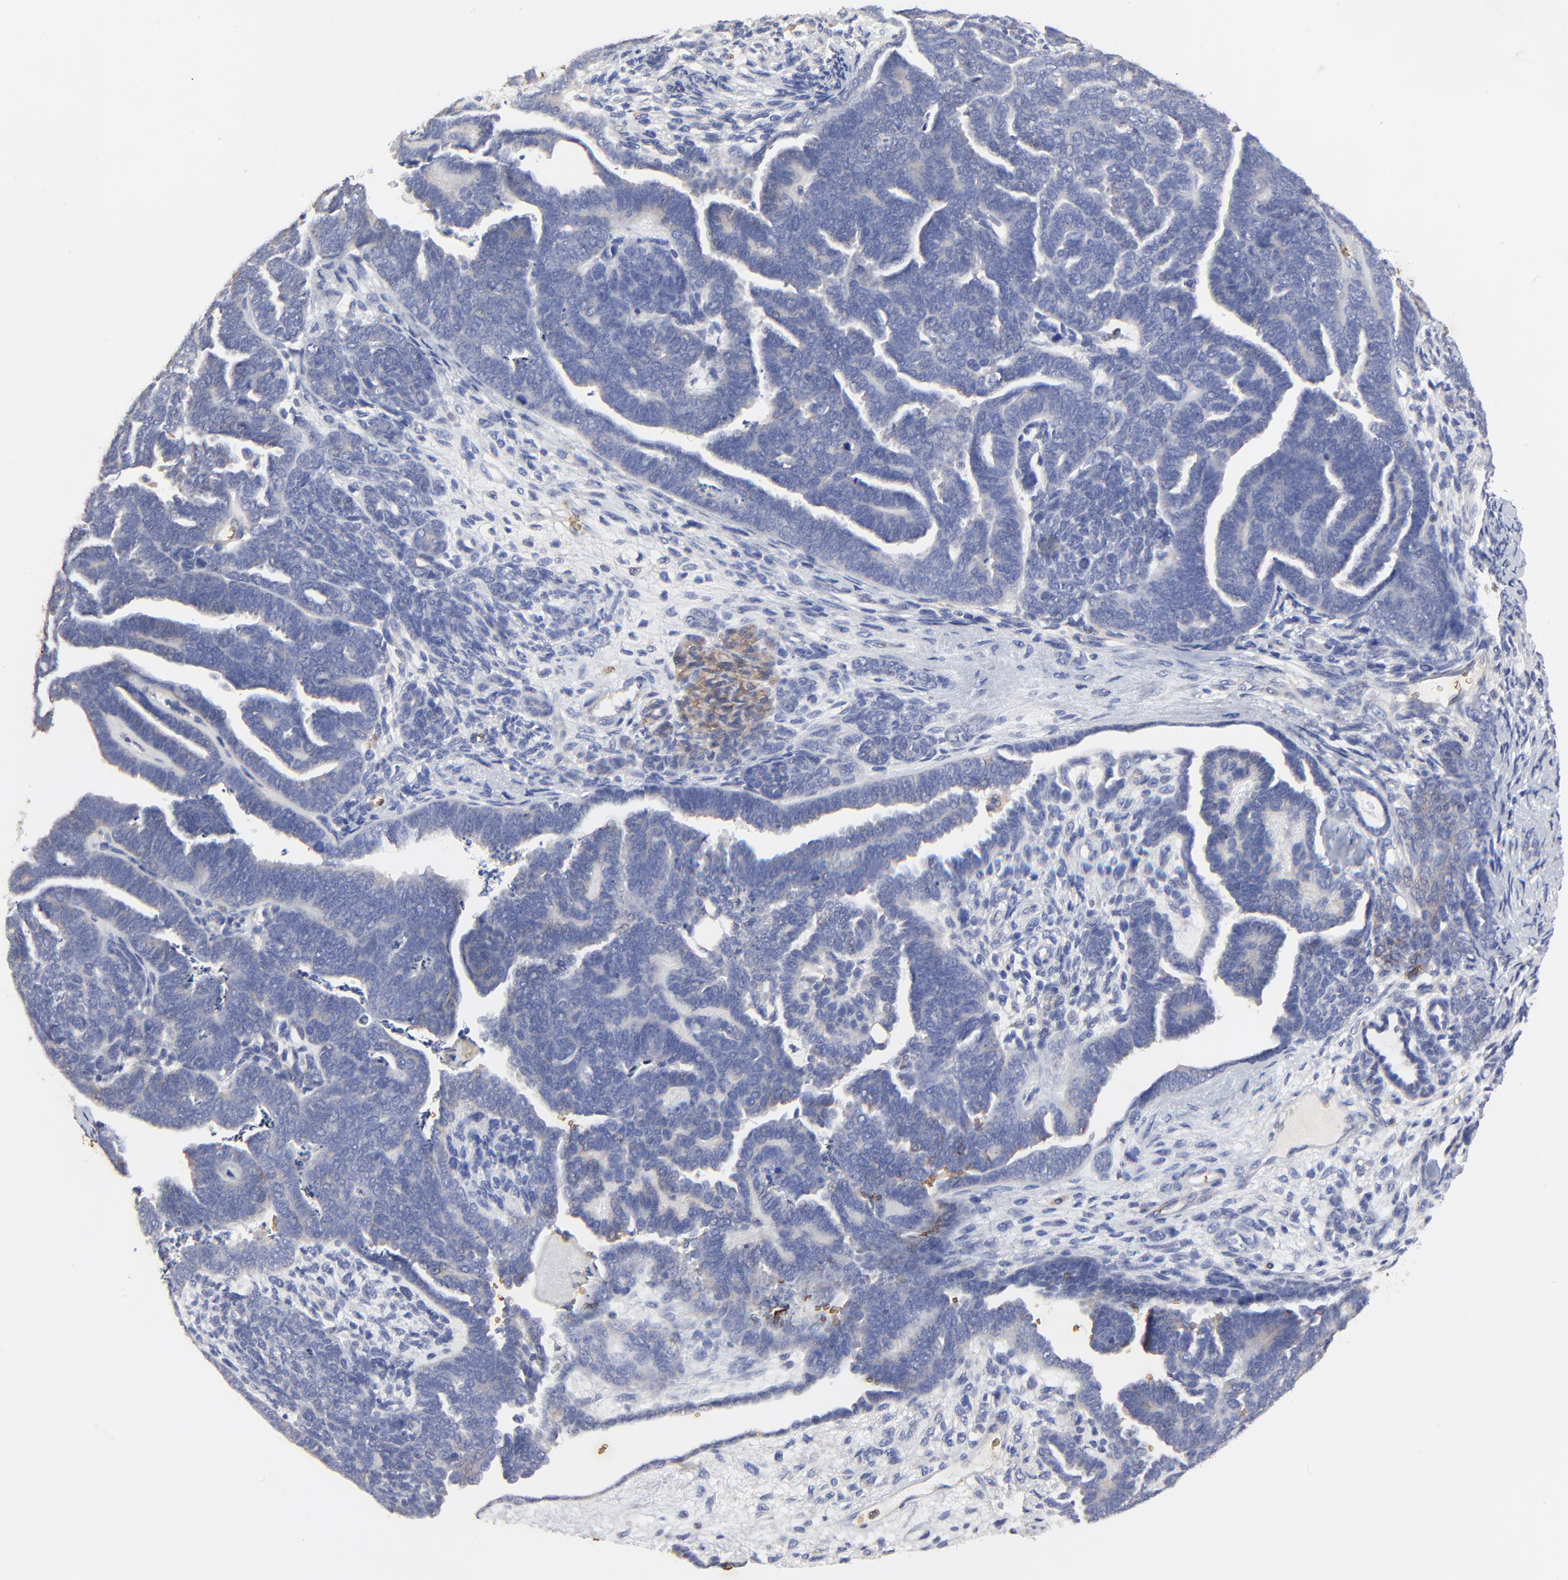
{"staining": {"intensity": "negative", "quantity": "none", "location": "none"}, "tissue": "endometrial cancer", "cell_type": "Tumor cells", "image_type": "cancer", "snomed": [{"axis": "morphology", "description": "Neoplasm, malignant, NOS"}, {"axis": "topography", "description": "Endometrium"}], "caption": "A histopathology image of human endometrial cancer is negative for staining in tumor cells. (DAB IHC visualized using brightfield microscopy, high magnification).", "gene": "PAG1", "patient": {"sex": "female", "age": 74}}